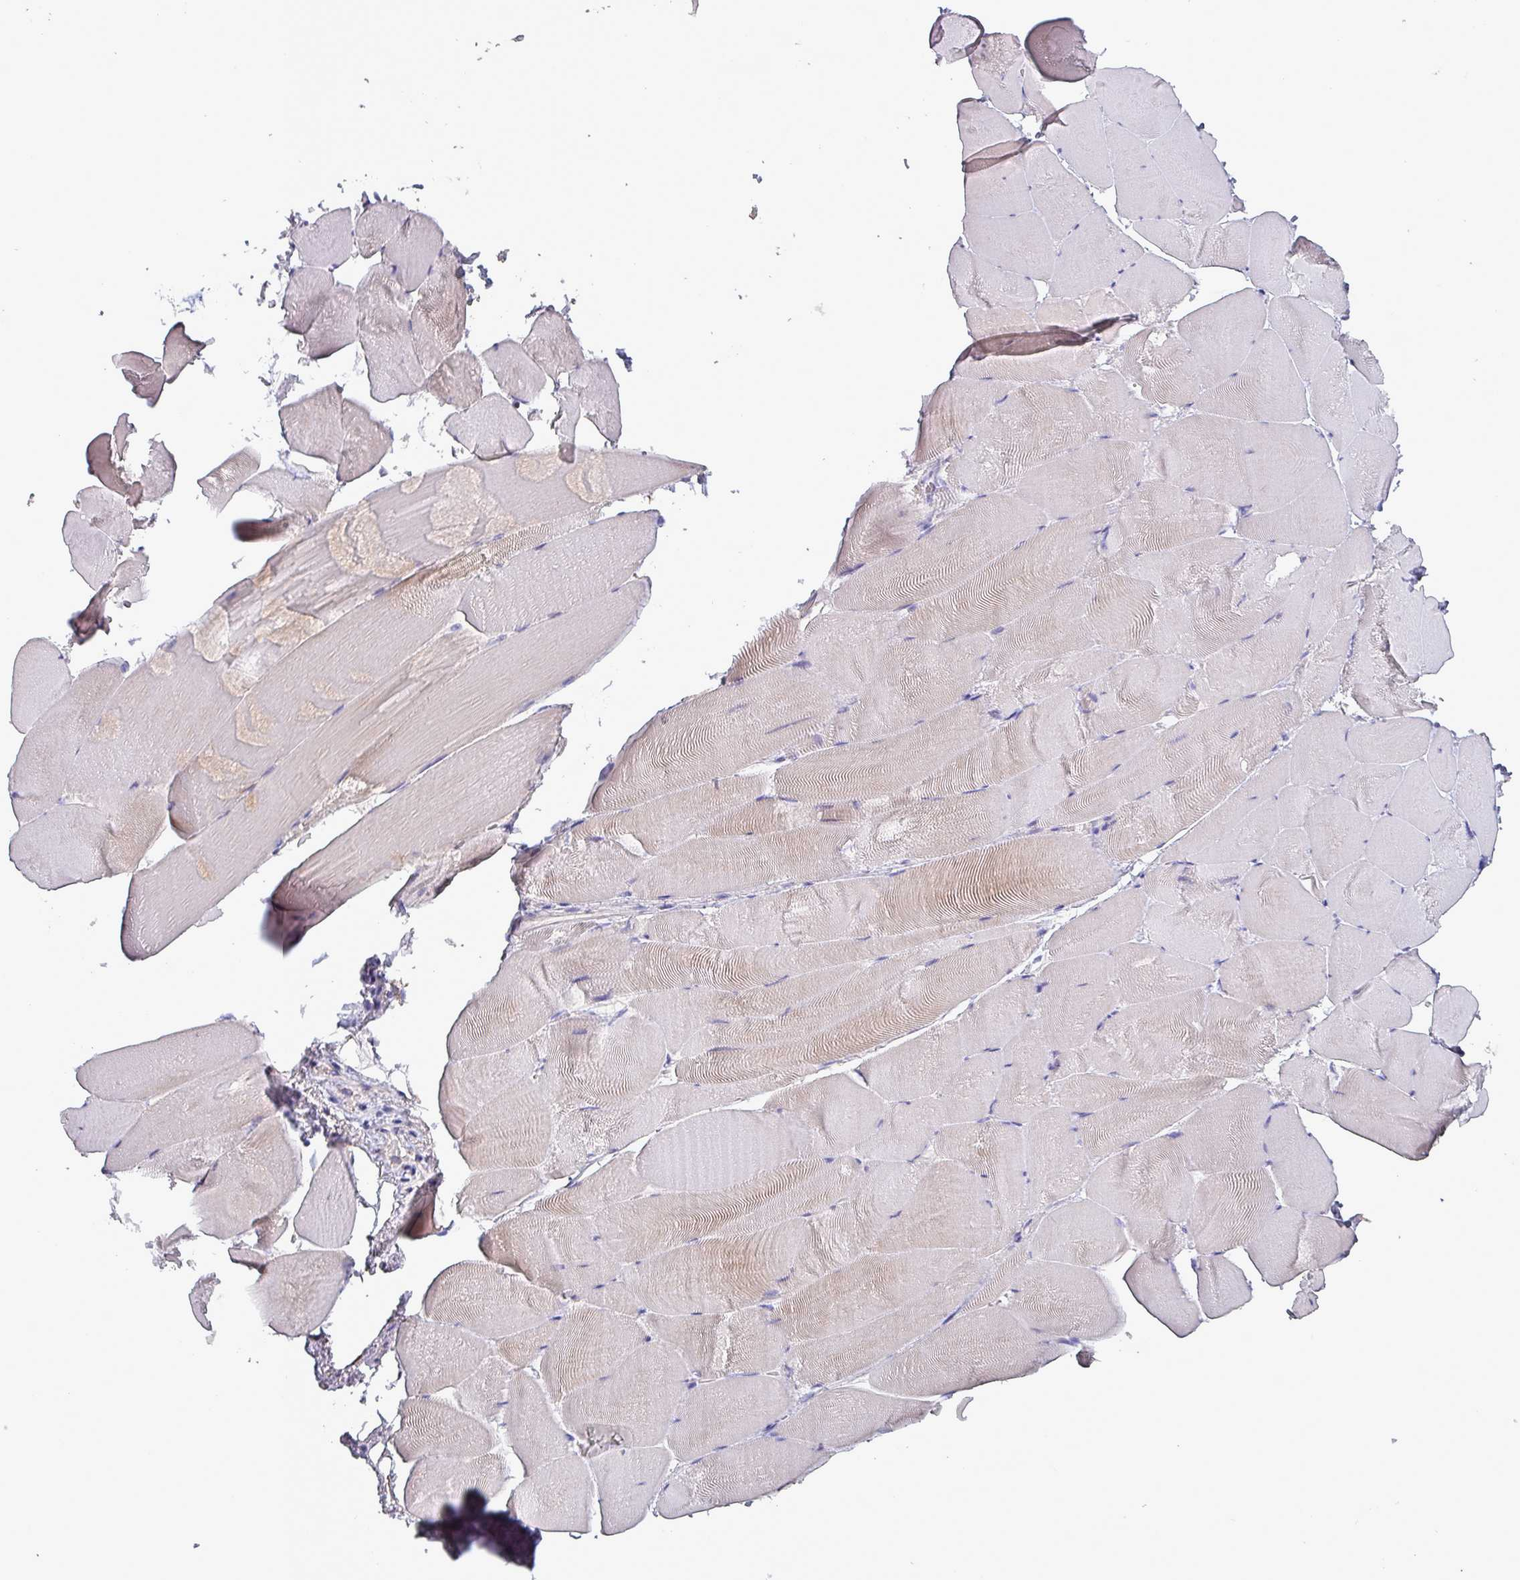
{"staining": {"intensity": "weak", "quantity": "<25%", "location": "cytoplasmic/membranous"}, "tissue": "skeletal muscle", "cell_type": "Myocytes", "image_type": "normal", "snomed": [{"axis": "morphology", "description": "Normal tissue, NOS"}, {"axis": "topography", "description": "Skeletal muscle"}], "caption": "This is an immunohistochemistry image of benign human skeletal muscle. There is no positivity in myocytes.", "gene": "HSD3B7", "patient": {"sex": "female", "age": 64}}